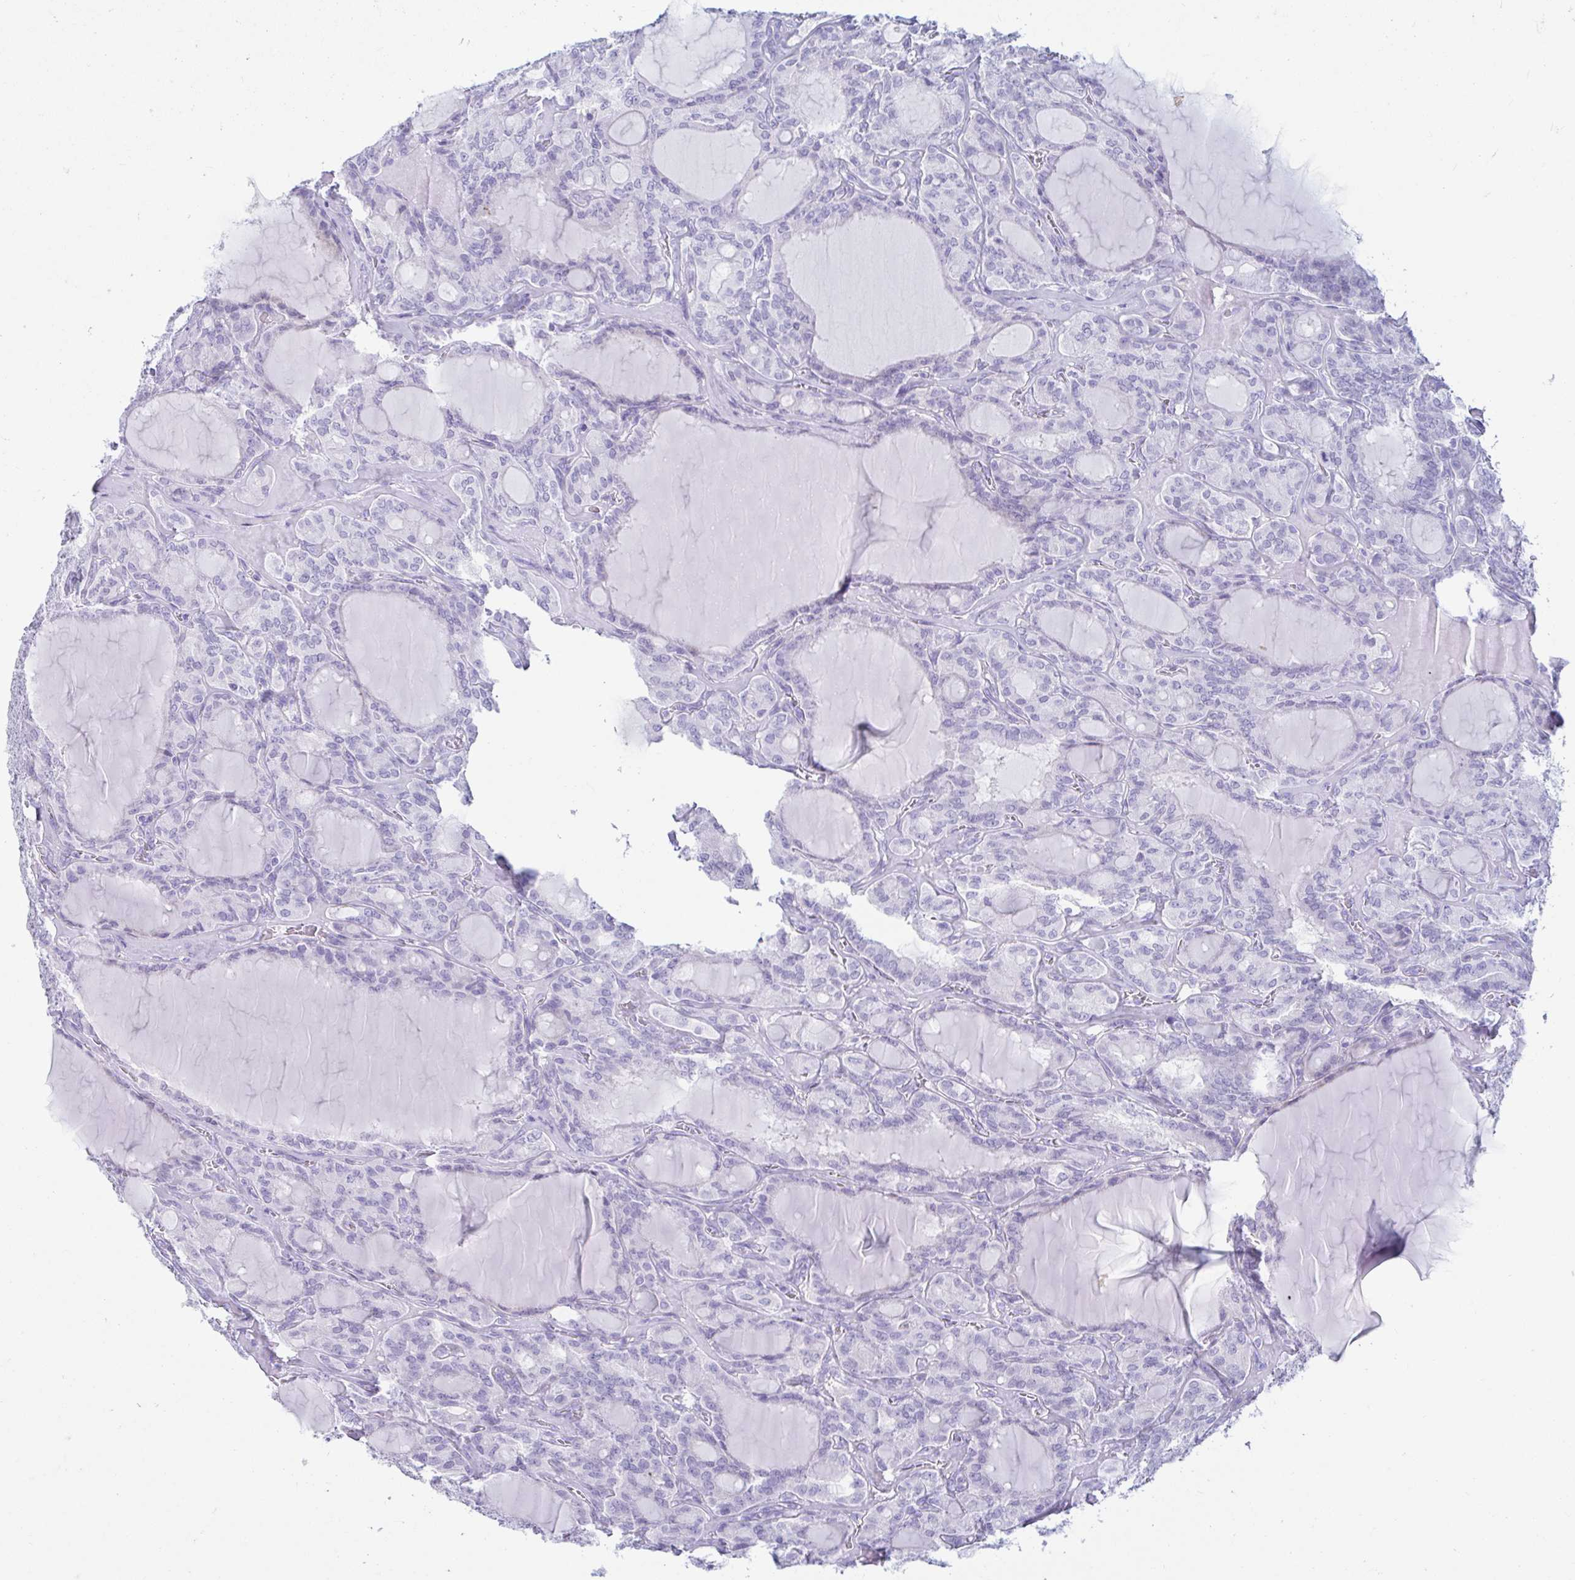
{"staining": {"intensity": "negative", "quantity": "none", "location": "none"}, "tissue": "thyroid cancer", "cell_type": "Tumor cells", "image_type": "cancer", "snomed": [{"axis": "morphology", "description": "Papillary adenocarcinoma, NOS"}, {"axis": "topography", "description": "Thyroid gland"}], "caption": "Protein analysis of thyroid cancer (papillary adenocarcinoma) reveals no significant expression in tumor cells.", "gene": "ERICH6", "patient": {"sex": "male", "age": 87}}